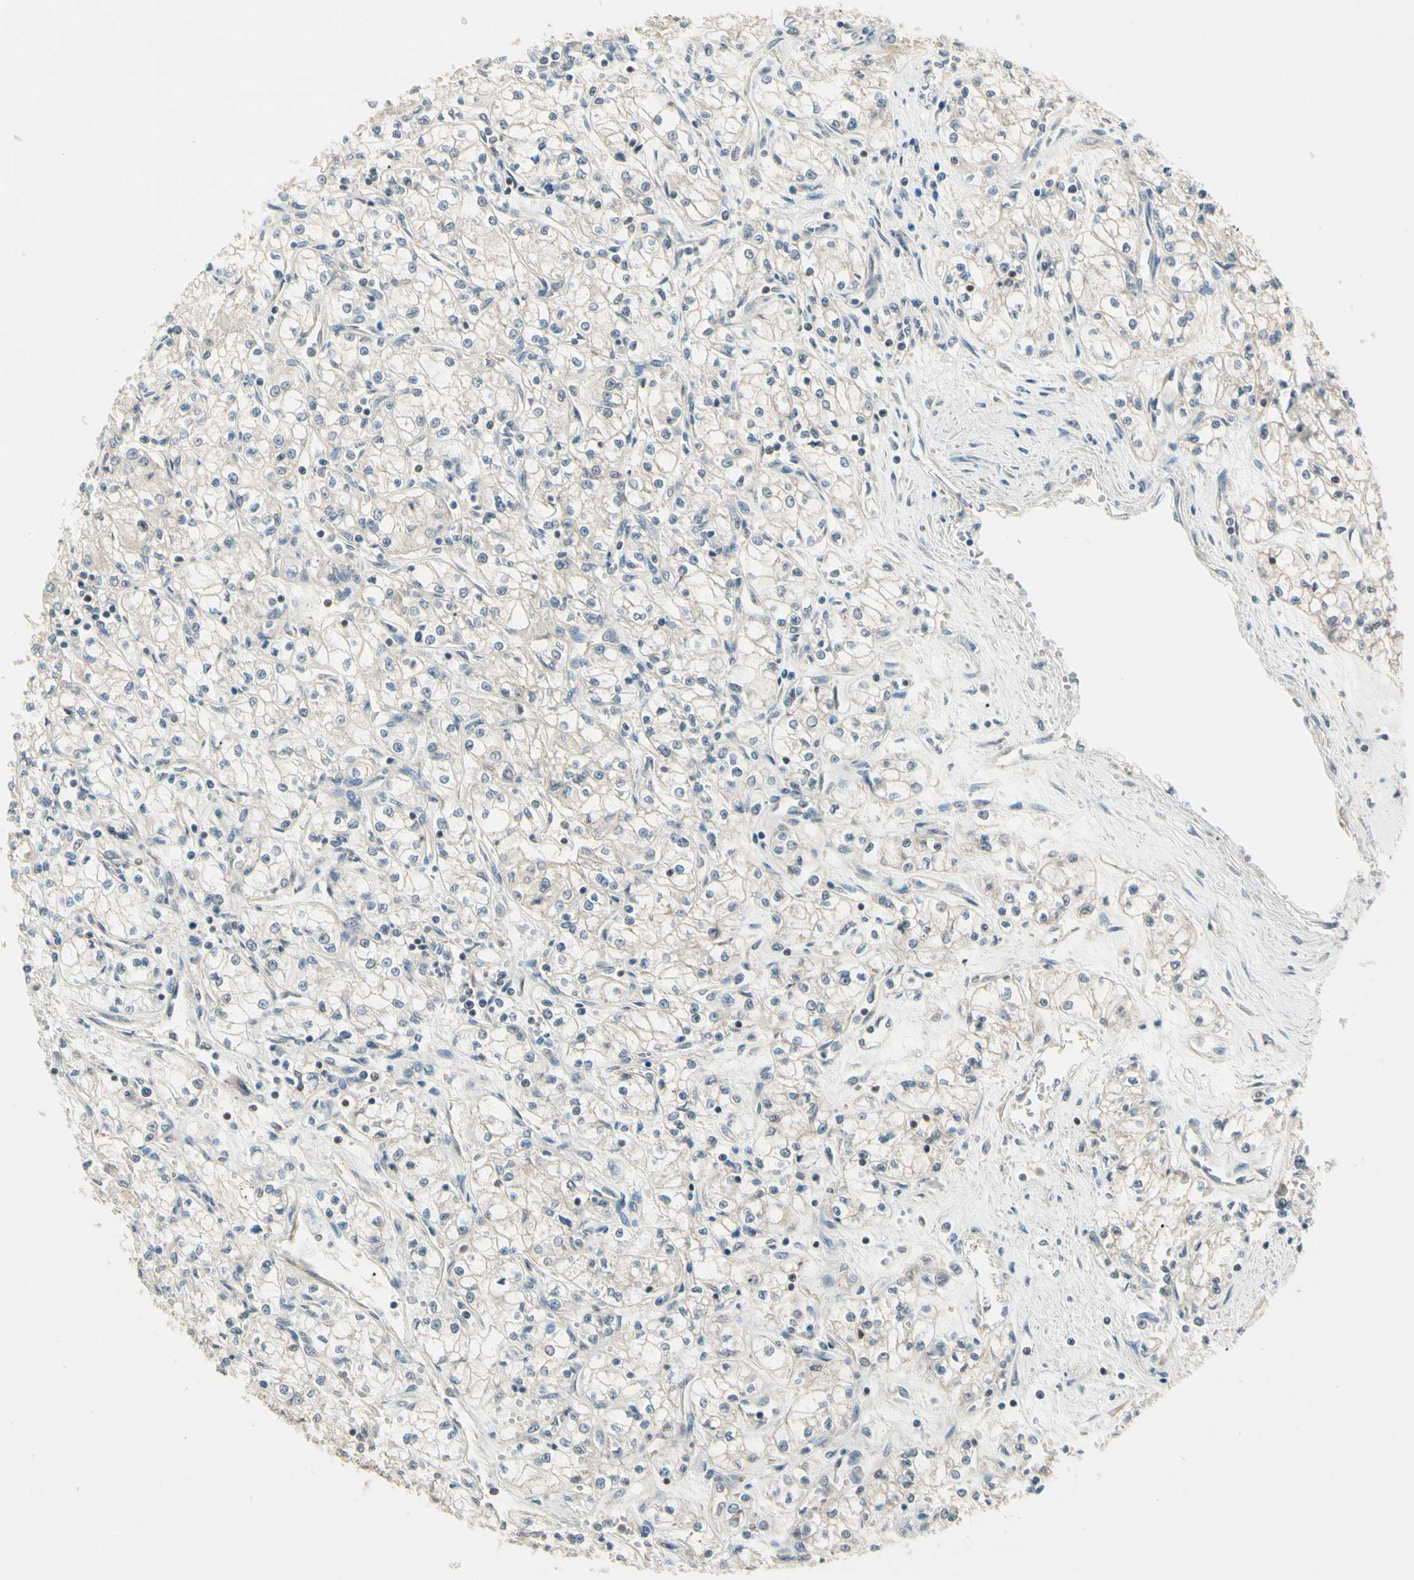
{"staining": {"intensity": "weak", "quantity": "25%-75%", "location": "cytoplasmic/membranous,nuclear"}, "tissue": "renal cancer", "cell_type": "Tumor cells", "image_type": "cancer", "snomed": [{"axis": "morphology", "description": "Normal tissue, NOS"}, {"axis": "morphology", "description": "Adenocarcinoma, NOS"}, {"axis": "topography", "description": "Kidney"}], "caption": "This image demonstrates immunohistochemistry staining of adenocarcinoma (renal), with low weak cytoplasmic/membranous and nuclear expression in approximately 25%-75% of tumor cells.", "gene": "ZSCAN12", "patient": {"sex": "male", "age": 59}}